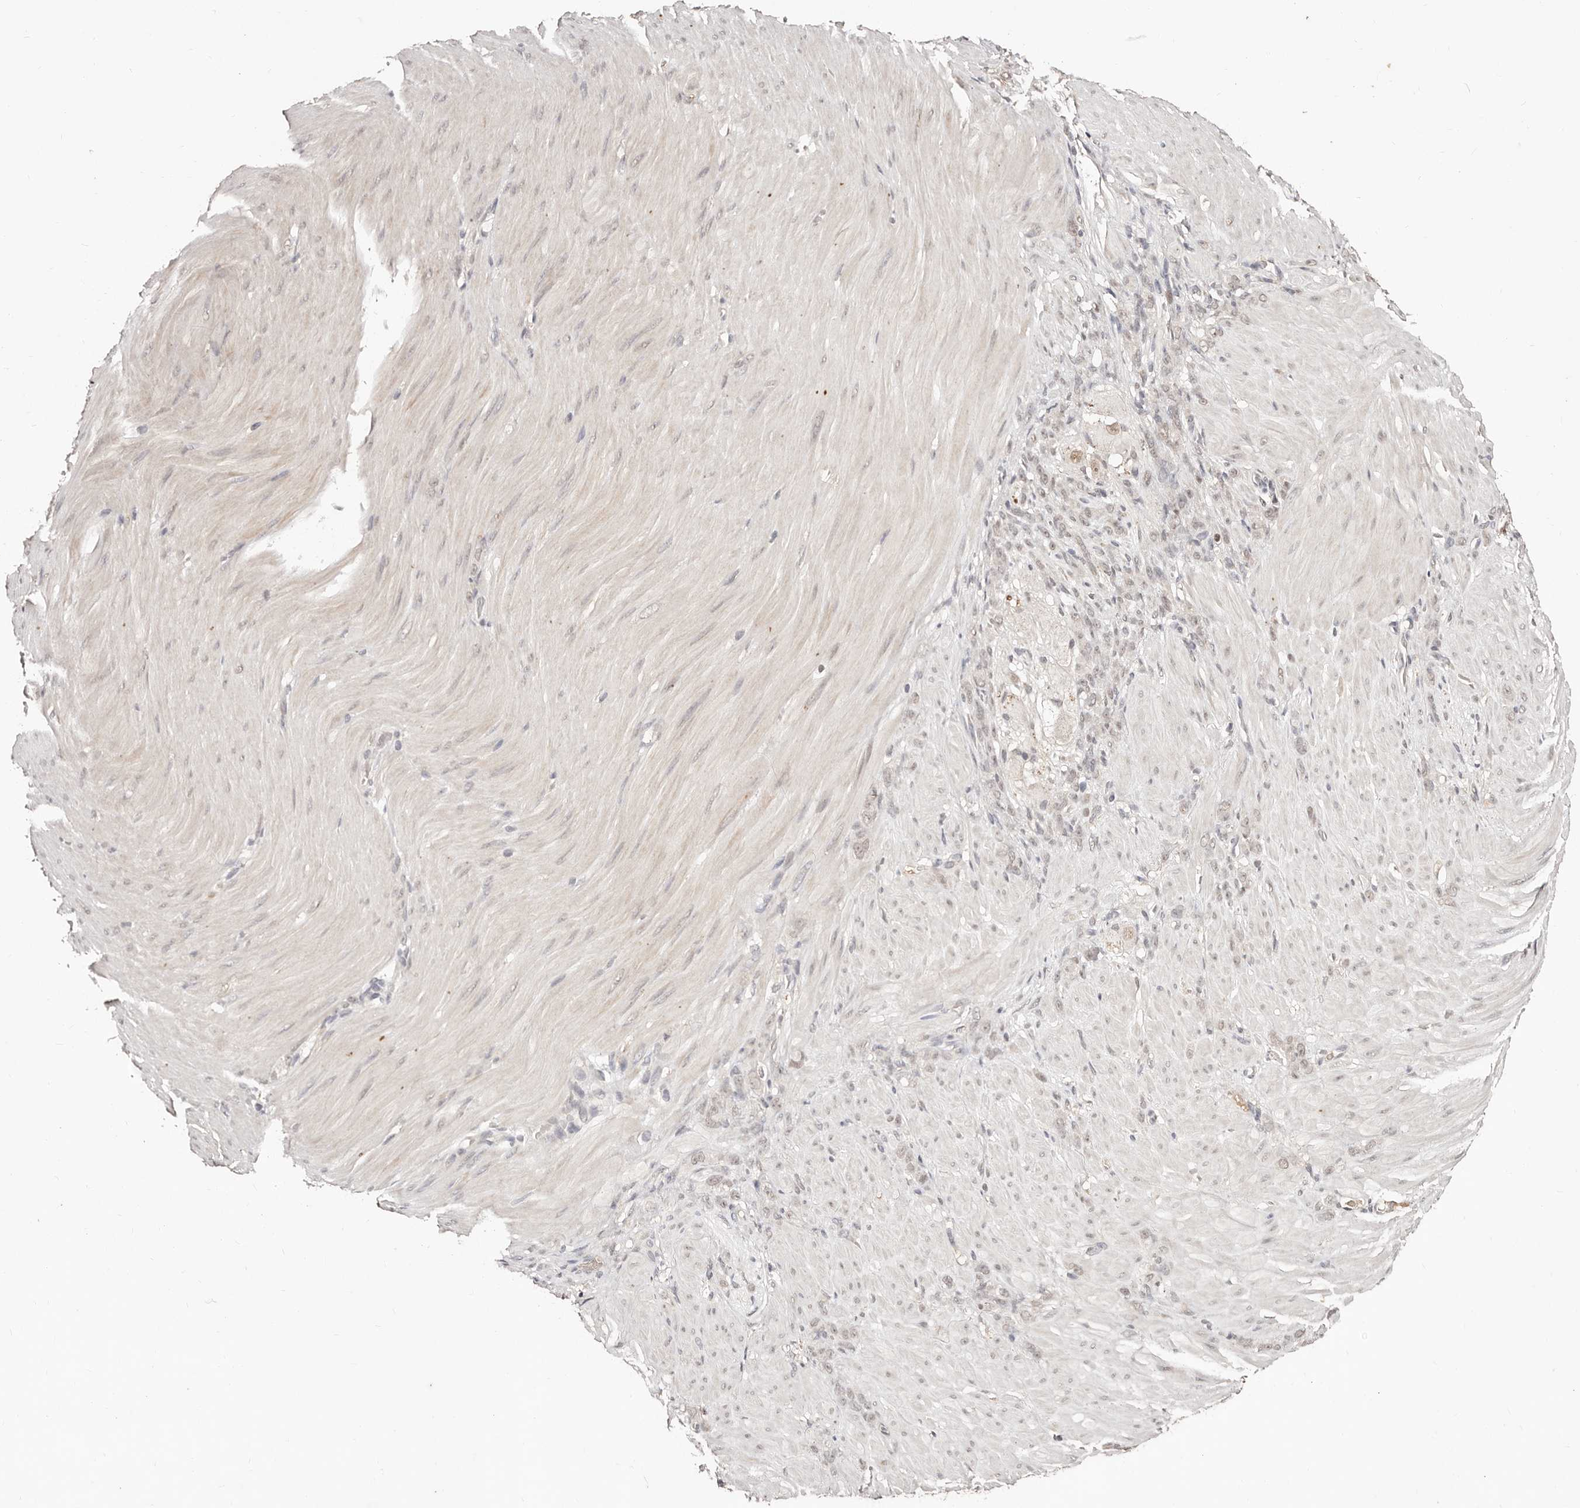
{"staining": {"intensity": "weak", "quantity": "25%-75%", "location": "nuclear"}, "tissue": "stomach cancer", "cell_type": "Tumor cells", "image_type": "cancer", "snomed": [{"axis": "morphology", "description": "Normal tissue, NOS"}, {"axis": "morphology", "description": "Adenocarcinoma, NOS"}, {"axis": "topography", "description": "Stomach"}], "caption": "Immunohistochemistry staining of stomach cancer, which exhibits low levels of weak nuclear positivity in approximately 25%-75% of tumor cells indicating weak nuclear protein staining. The staining was performed using DAB (brown) for protein detection and nuclei were counterstained in hematoxylin (blue).", "gene": "BICRAL", "patient": {"sex": "male", "age": 82}}